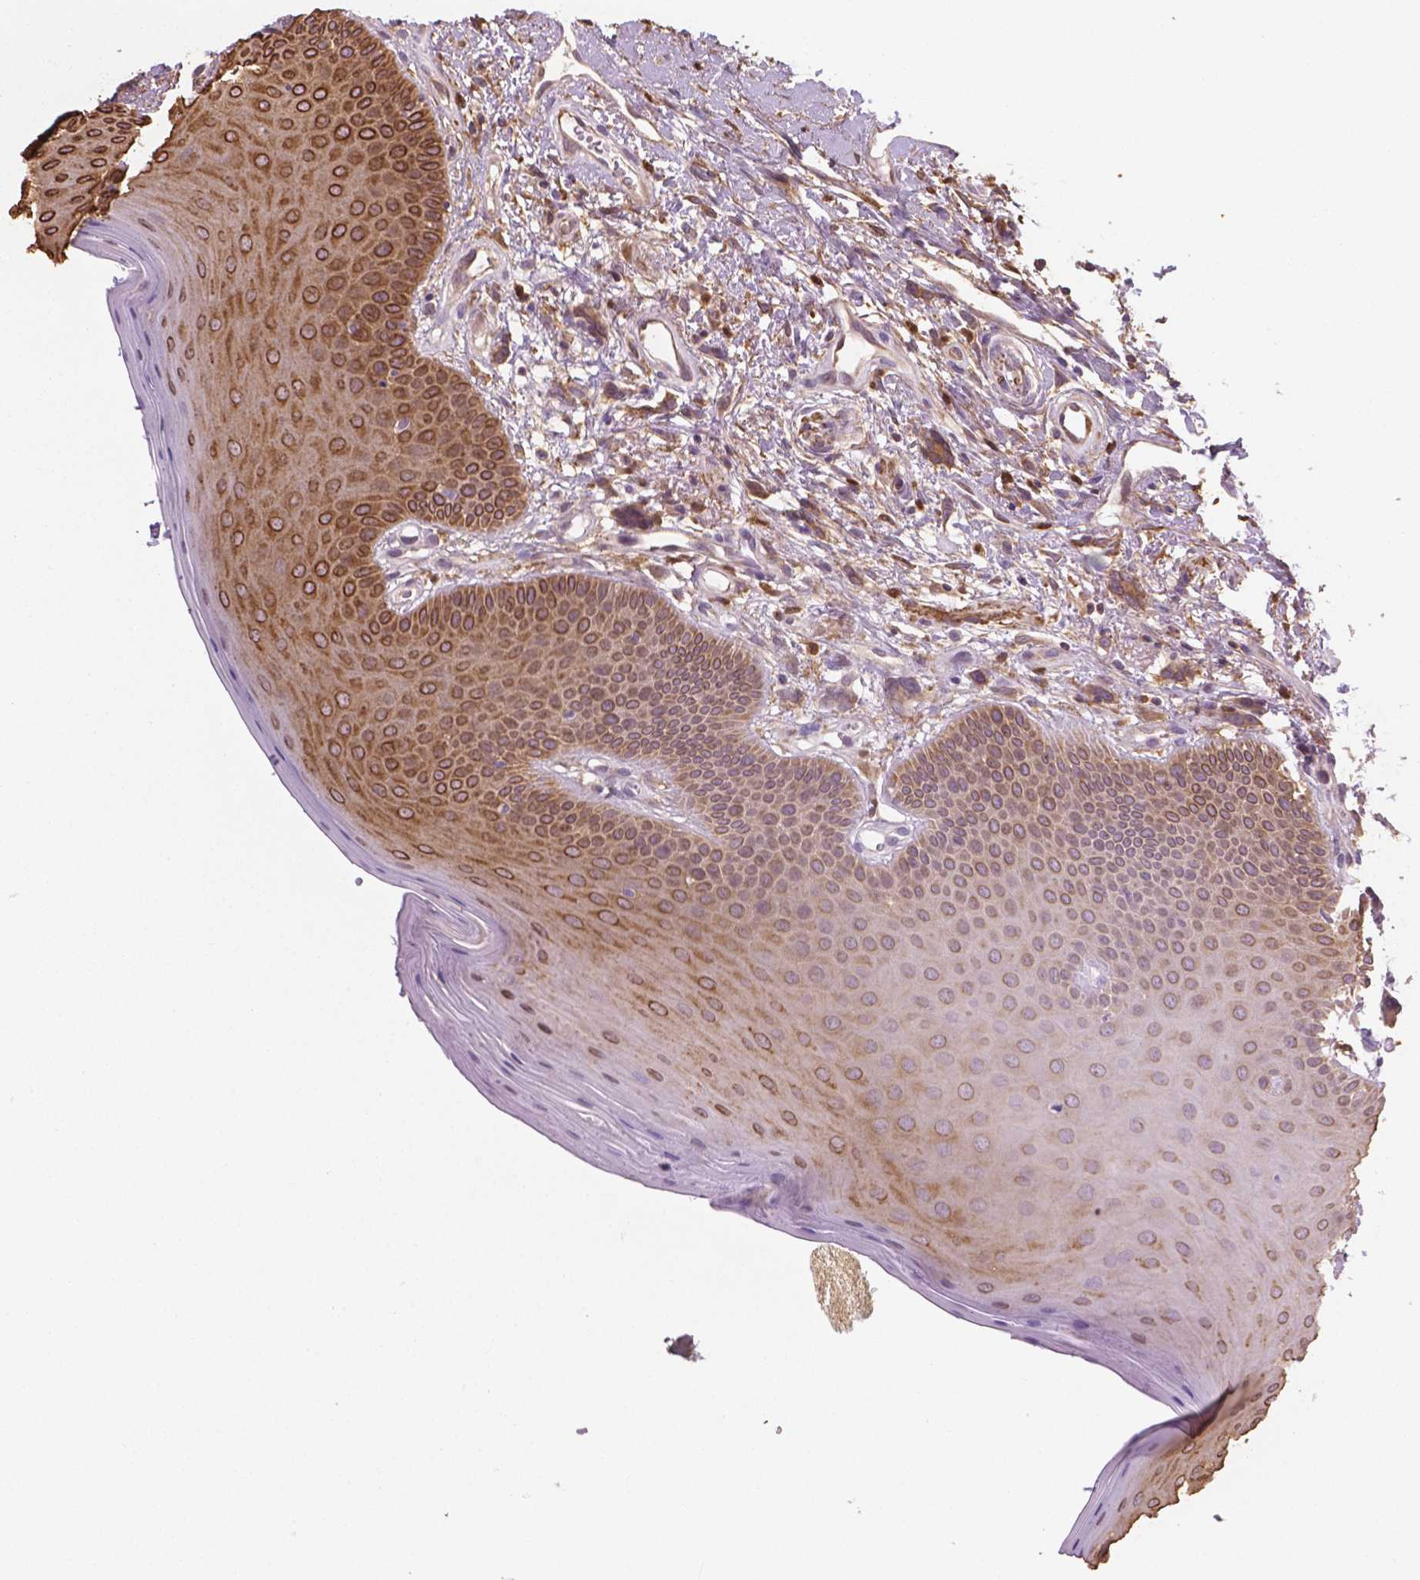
{"staining": {"intensity": "moderate", "quantity": ">75%", "location": "cytoplasmic/membranous"}, "tissue": "oral mucosa", "cell_type": "Squamous epithelial cells", "image_type": "normal", "snomed": [{"axis": "morphology", "description": "Normal tissue, NOS"}, {"axis": "morphology", "description": "Normal morphology"}, {"axis": "topography", "description": "Oral tissue"}], "caption": "Oral mucosa stained with a brown dye demonstrates moderate cytoplasmic/membranous positive expression in about >75% of squamous epithelial cells.", "gene": "TCAF1", "patient": {"sex": "female", "age": 76}}